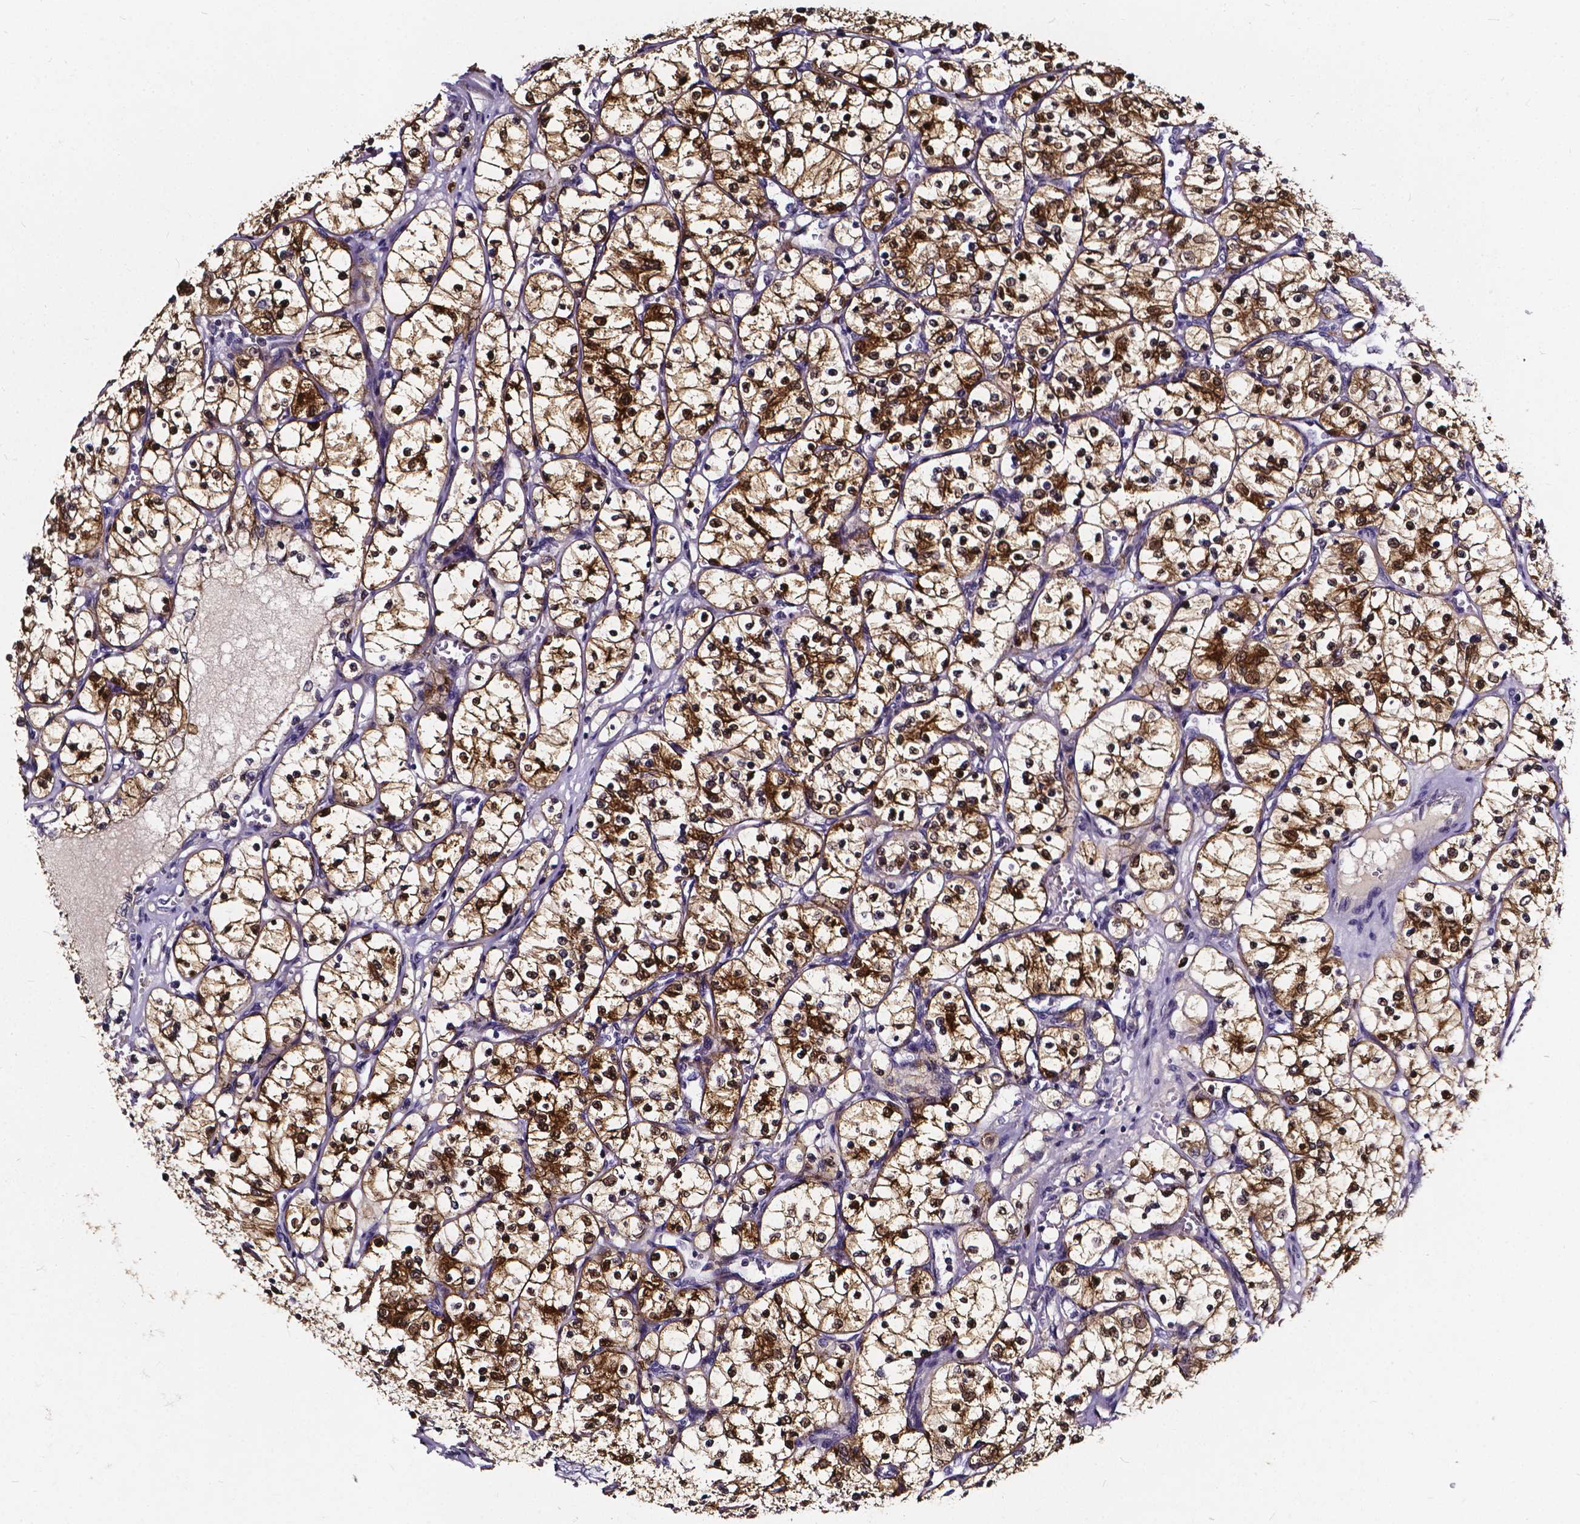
{"staining": {"intensity": "strong", "quantity": ">75%", "location": "cytoplasmic/membranous,nuclear"}, "tissue": "renal cancer", "cell_type": "Tumor cells", "image_type": "cancer", "snomed": [{"axis": "morphology", "description": "Adenocarcinoma, NOS"}, {"axis": "topography", "description": "Kidney"}], "caption": "Protein expression analysis of renal cancer (adenocarcinoma) shows strong cytoplasmic/membranous and nuclear positivity in about >75% of tumor cells.", "gene": "SOWAHA", "patient": {"sex": "female", "age": 69}}